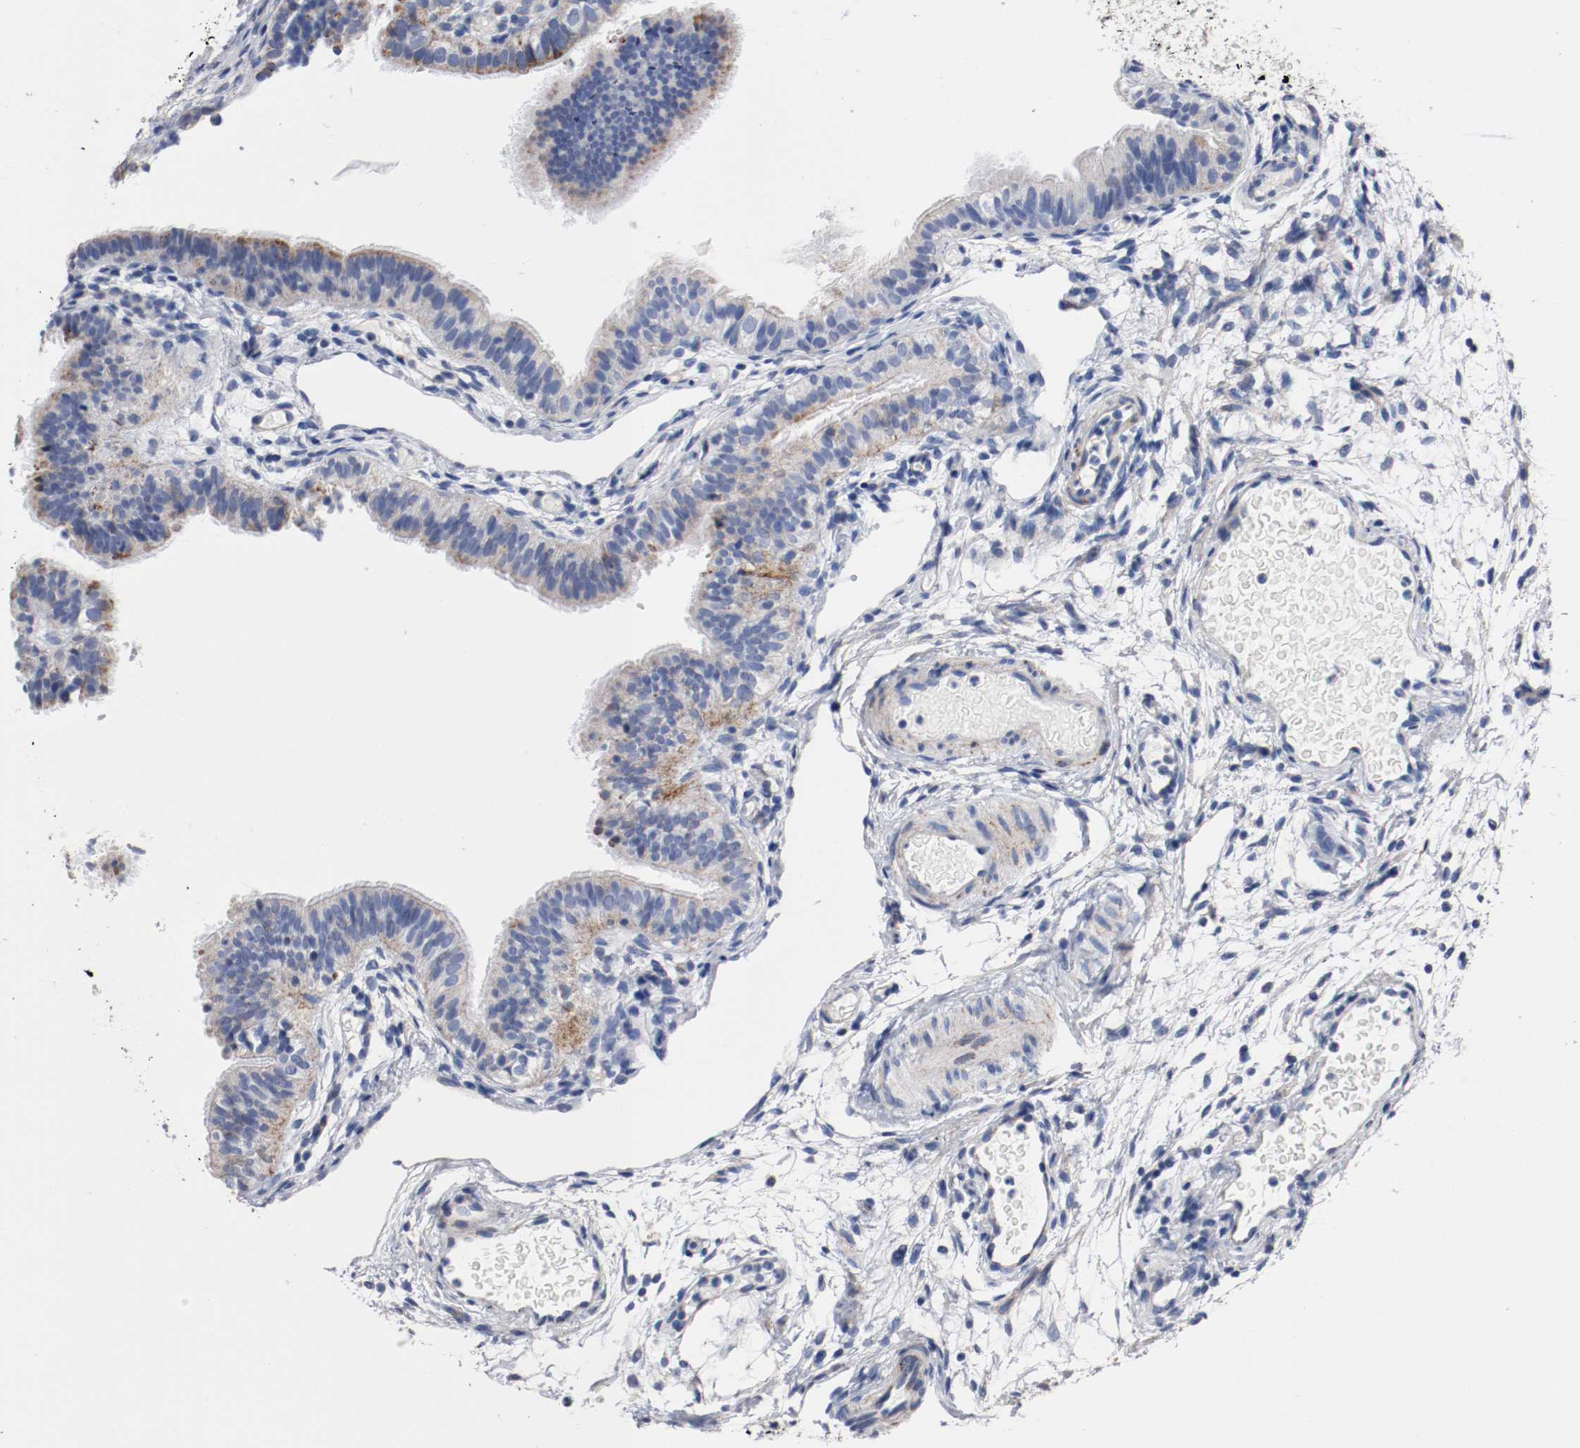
{"staining": {"intensity": "moderate", "quantity": "25%-75%", "location": "cytoplasmic/membranous"}, "tissue": "fallopian tube", "cell_type": "Glandular cells", "image_type": "normal", "snomed": [{"axis": "morphology", "description": "Normal tissue, NOS"}, {"axis": "morphology", "description": "Dermoid, NOS"}, {"axis": "topography", "description": "Fallopian tube"}], "caption": "An image of fallopian tube stained for a protein displays moderate cytoplasmic/membranous brown staining in glandular cells.", "gene": "TUBD1", "patient": {"sex": "female", "age": 33}}